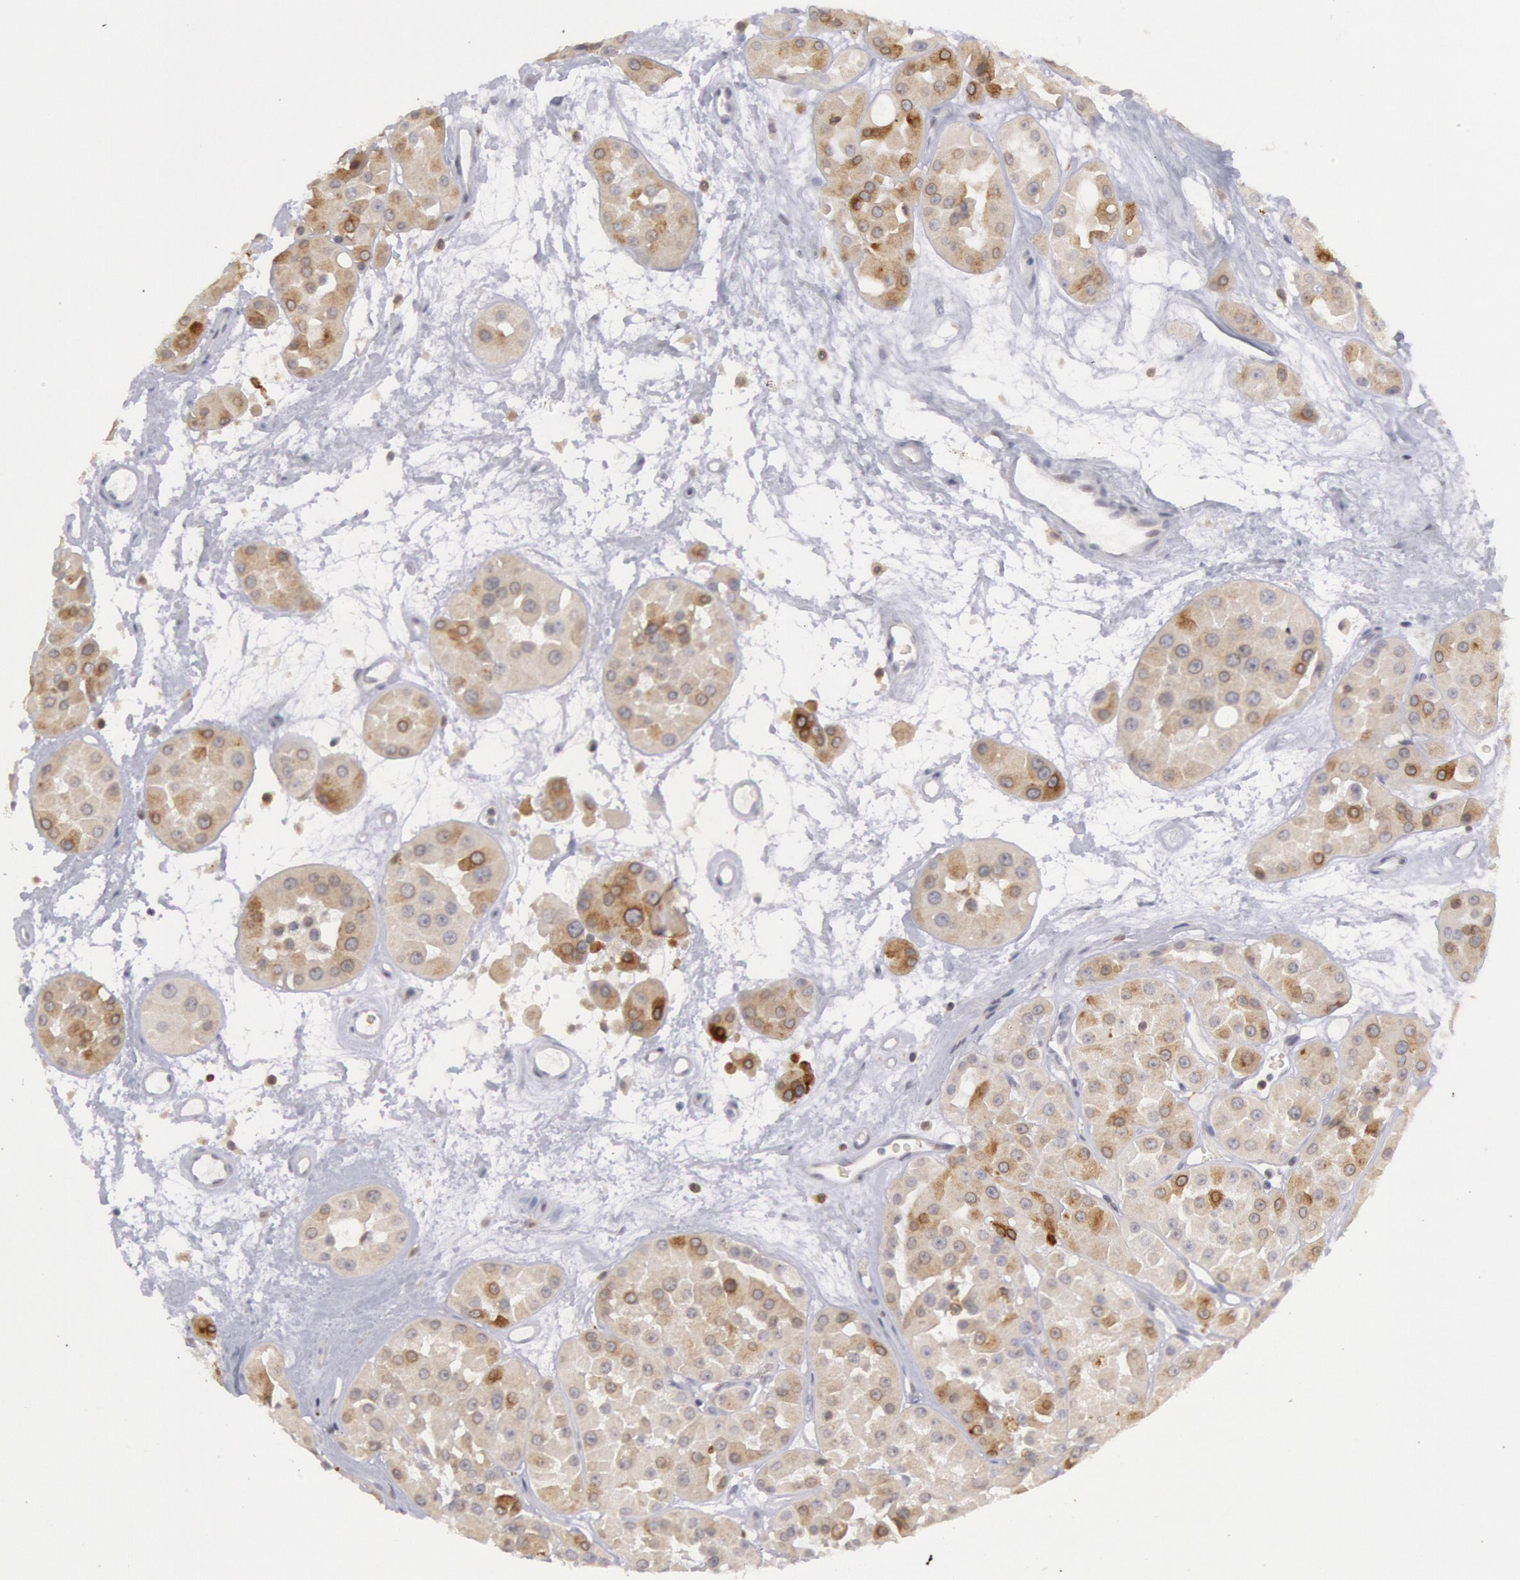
{"staining": {"intensity": "weak", "quantity": "<25%", "location": "cytoplasmic/membranous"}, "tissue": "renal cancer", "cell_type": "Tumor cells", "image_type": "cancer", "snomed": [{"axis": "morphology", "description": "Adenocarcinoma, uncertain malignant potential"}, {"axis": "topography", "description": "Kidney"}], "caption": "Immunohistochemistry (IHC) of renal adenocarcinoma,  uncertain malignant potential reveals no staining in tumor cells.", "gene": "PTGS2", "patient": {"sex": "male", "age": 63}}